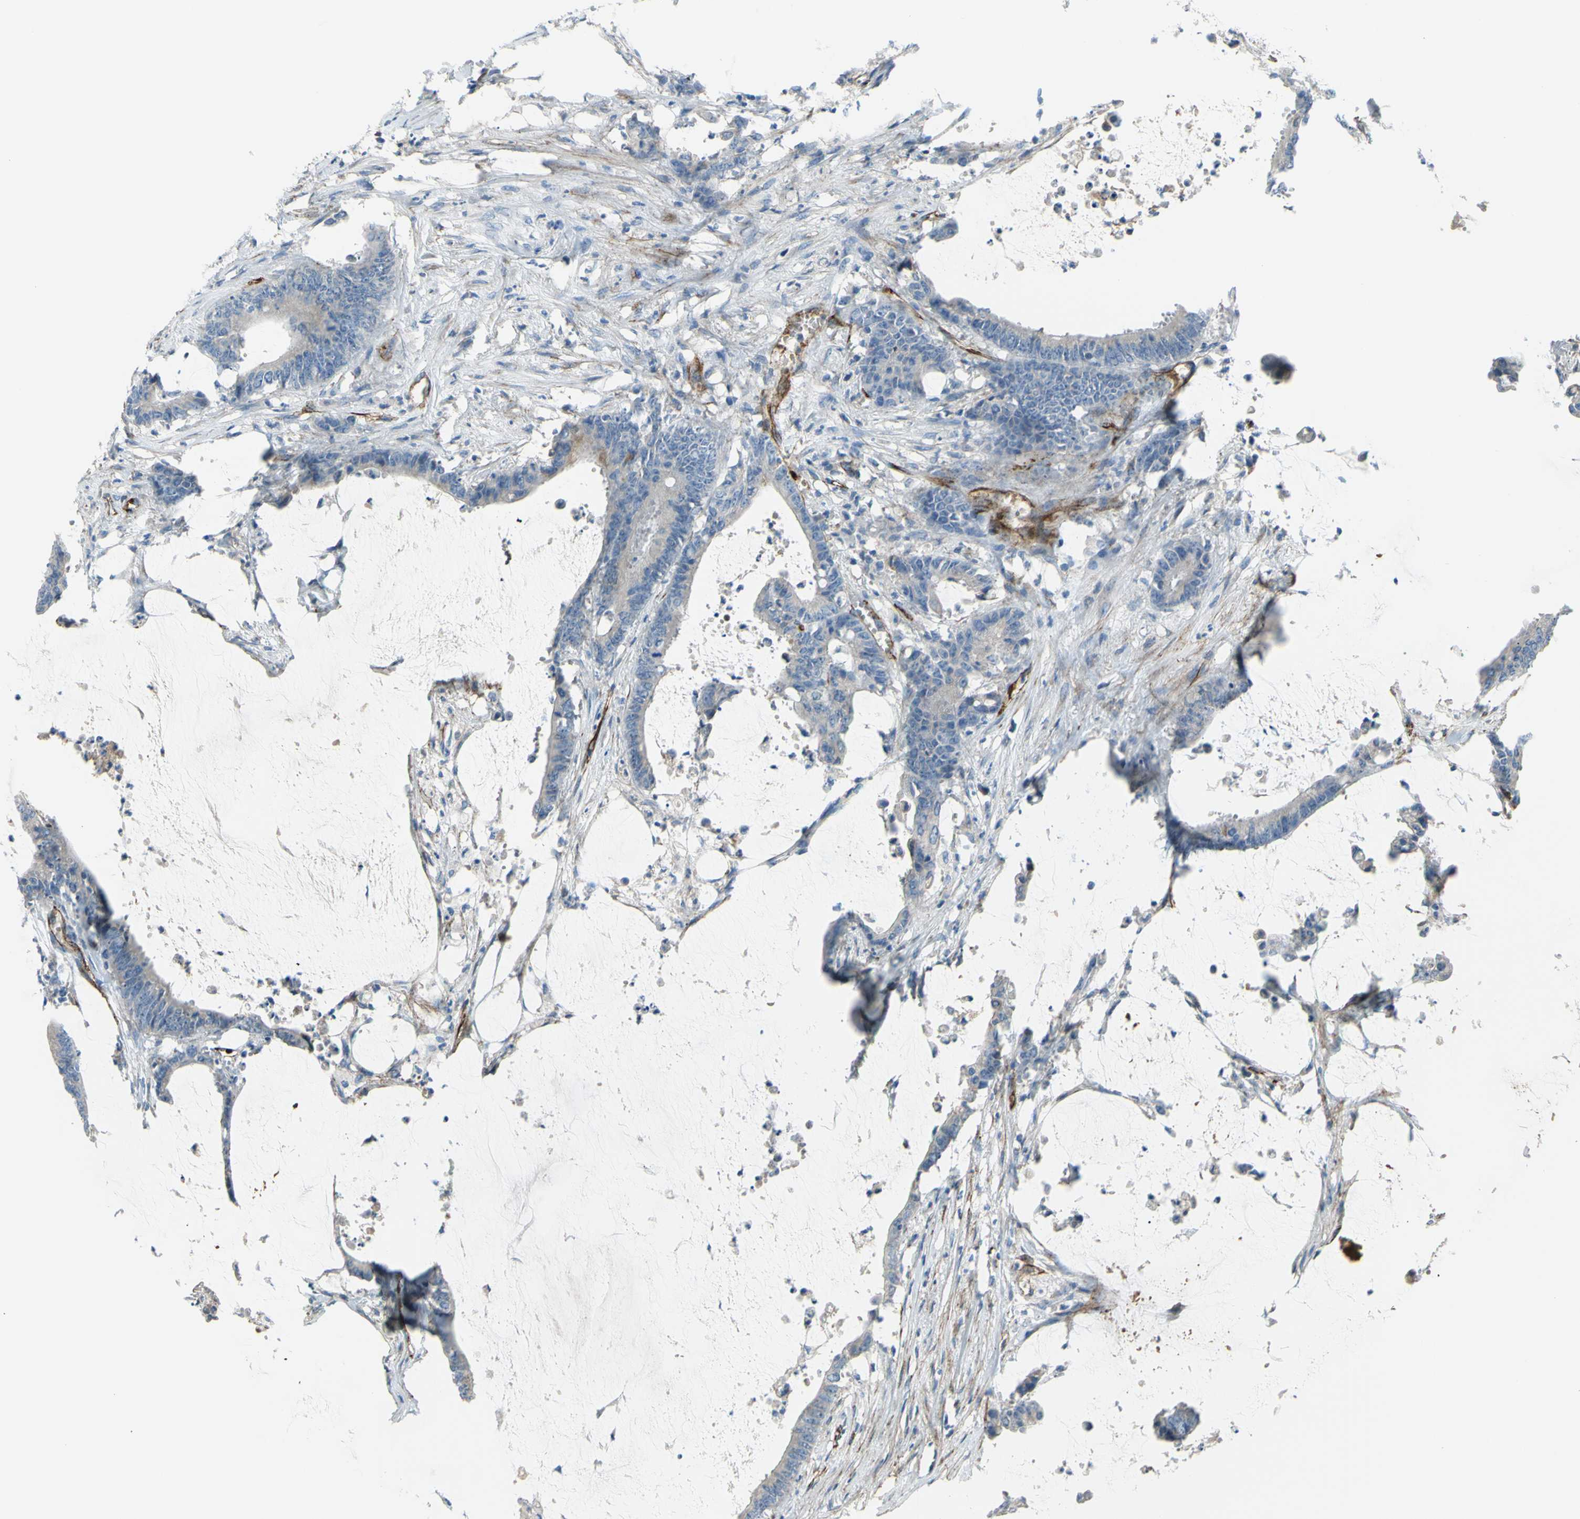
{"staining": {"intensity": "negative", "quantity": "none", "location": "none"}, "tissue": "colorectal cancer", "cell_type": "Tumor cells", "image_type": "cancer", "snomed": [{"axis": "morphology", "description": "Adenocarcinoma, NOS"}, {"axis": "topography", "description": "Rectum"}], "caption": "Immunohistochemical staining of human colorectal cancer exhibits no significant staining in tumor cells.", "gene": "PRRG2", "patient": {"sex": "female", "age": 66}}